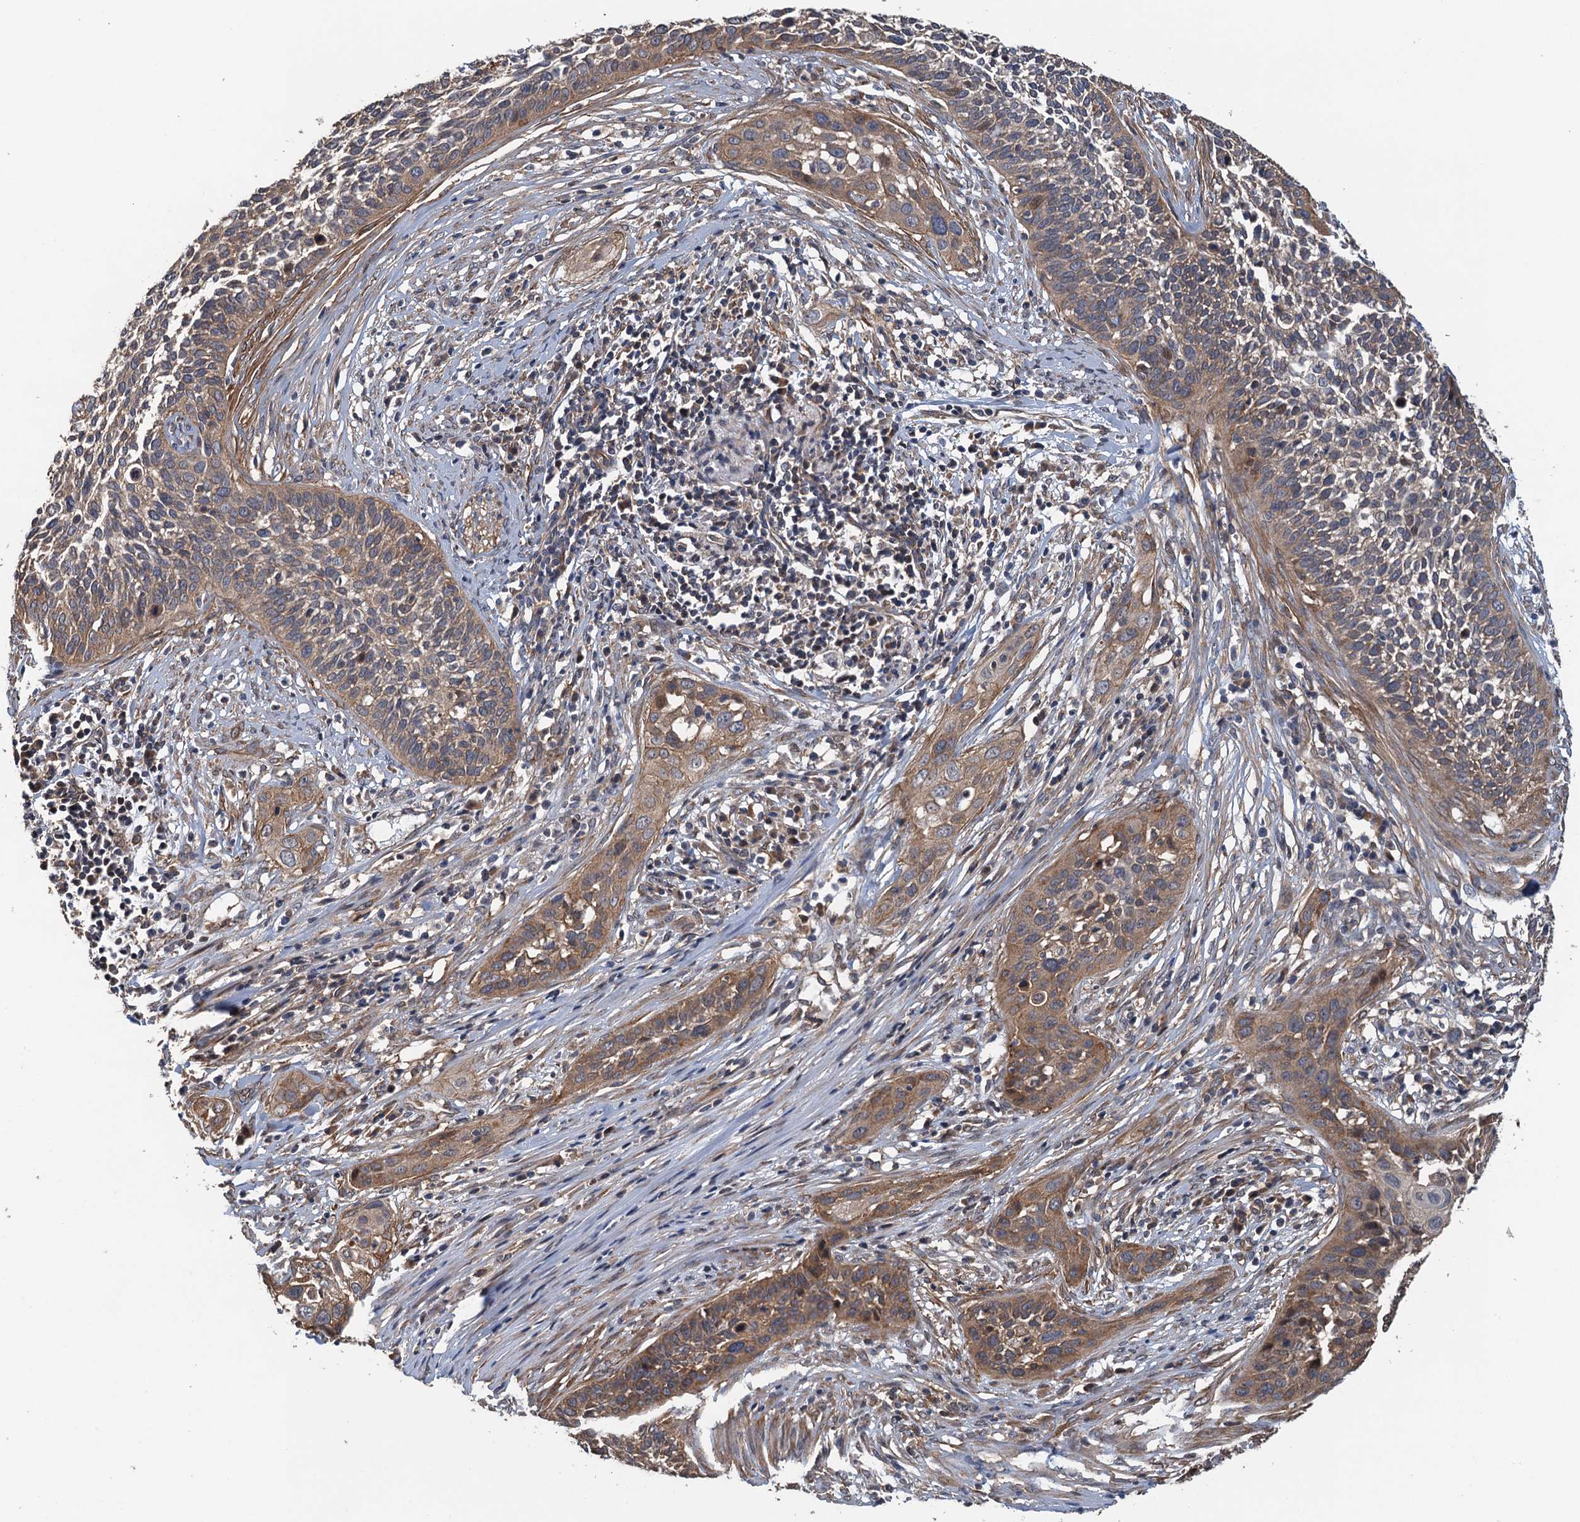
{"staining": {"intensity": "moderate", "quantity": ">75%", "location": "cytoplasmic/membranous"}, "tissue": "cervical cancer", "cell_type": "Tumor cells", "image_type": "cancer", "snomed": [{"axis": "morphology", "description": "Squamous cell carcinoma, NOS"}, {"axis": "topography", "description": "Cervix"}], "caption": "Cervical cancer was stained to show a protein in brown. There is medium levels of moderate cytoplasmic/membranous expression in about >75% of tumor cells.", "gene": "MEAK7", "patient": {"sex": "female", "age": 34}}